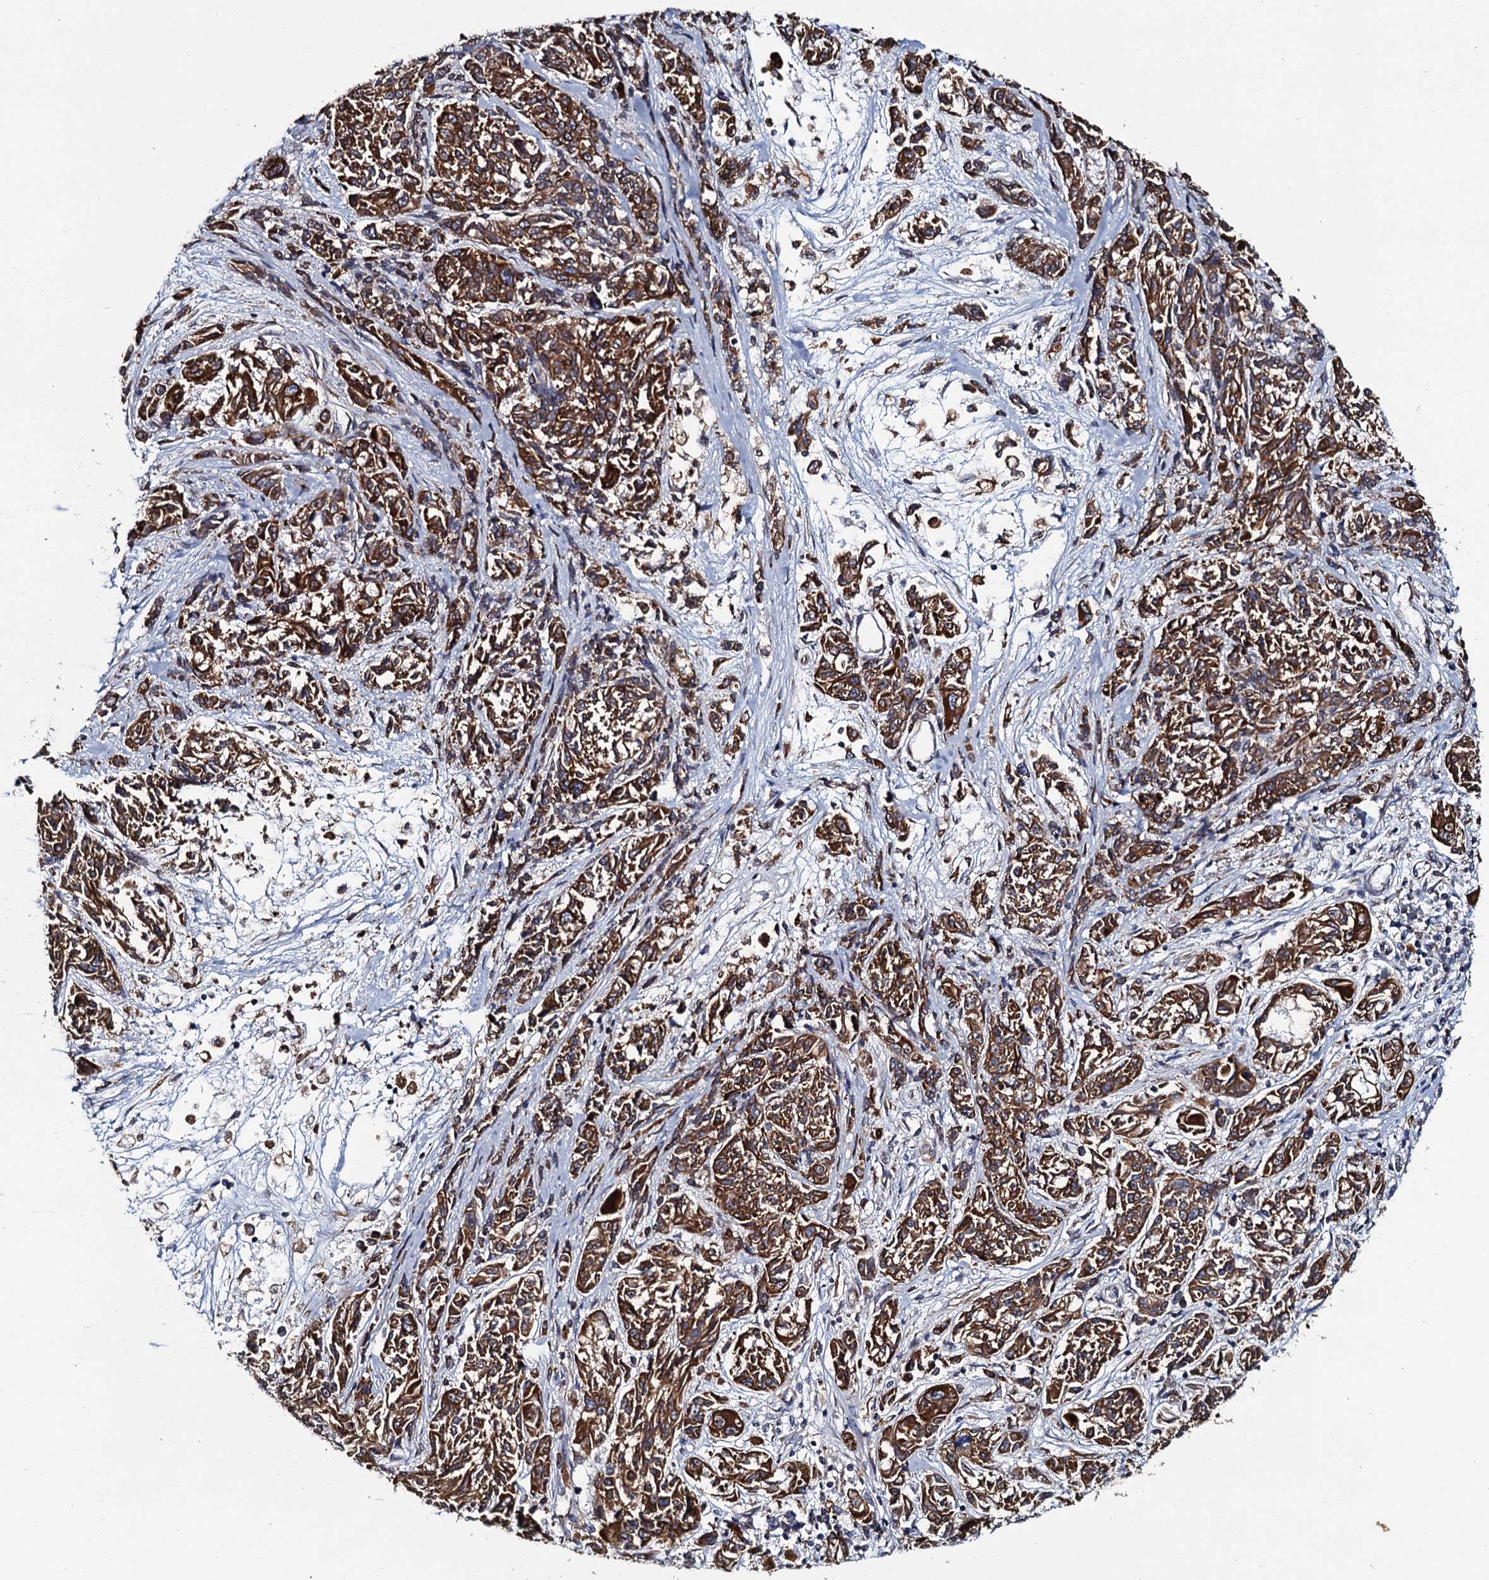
{"staining": {"intensity": "moderate", "quantity": ">75%", "location": "cytoplasmic/membranous"}, "tissue": "melanoma", "cell_type": "Tumor cells", "image_type": "cancer", "snomed": [{"axis": "morphology", "description": "Malignant melanoma, NOS"}, {"axis": "topography", "description": "Skin"}], "caption": "A brown stain shows moderate cytoplasmic/membranous expression of a protein in human melanoma tumor cells. The staining is performed using DAB (3,3'-diaminobenzidine) brown chromogen to label protein expression. The nuclei are counter-stained blue using hematoxylin.", "gene": "TMEM151A", "patient": {"sex": "male", "age": 53}}